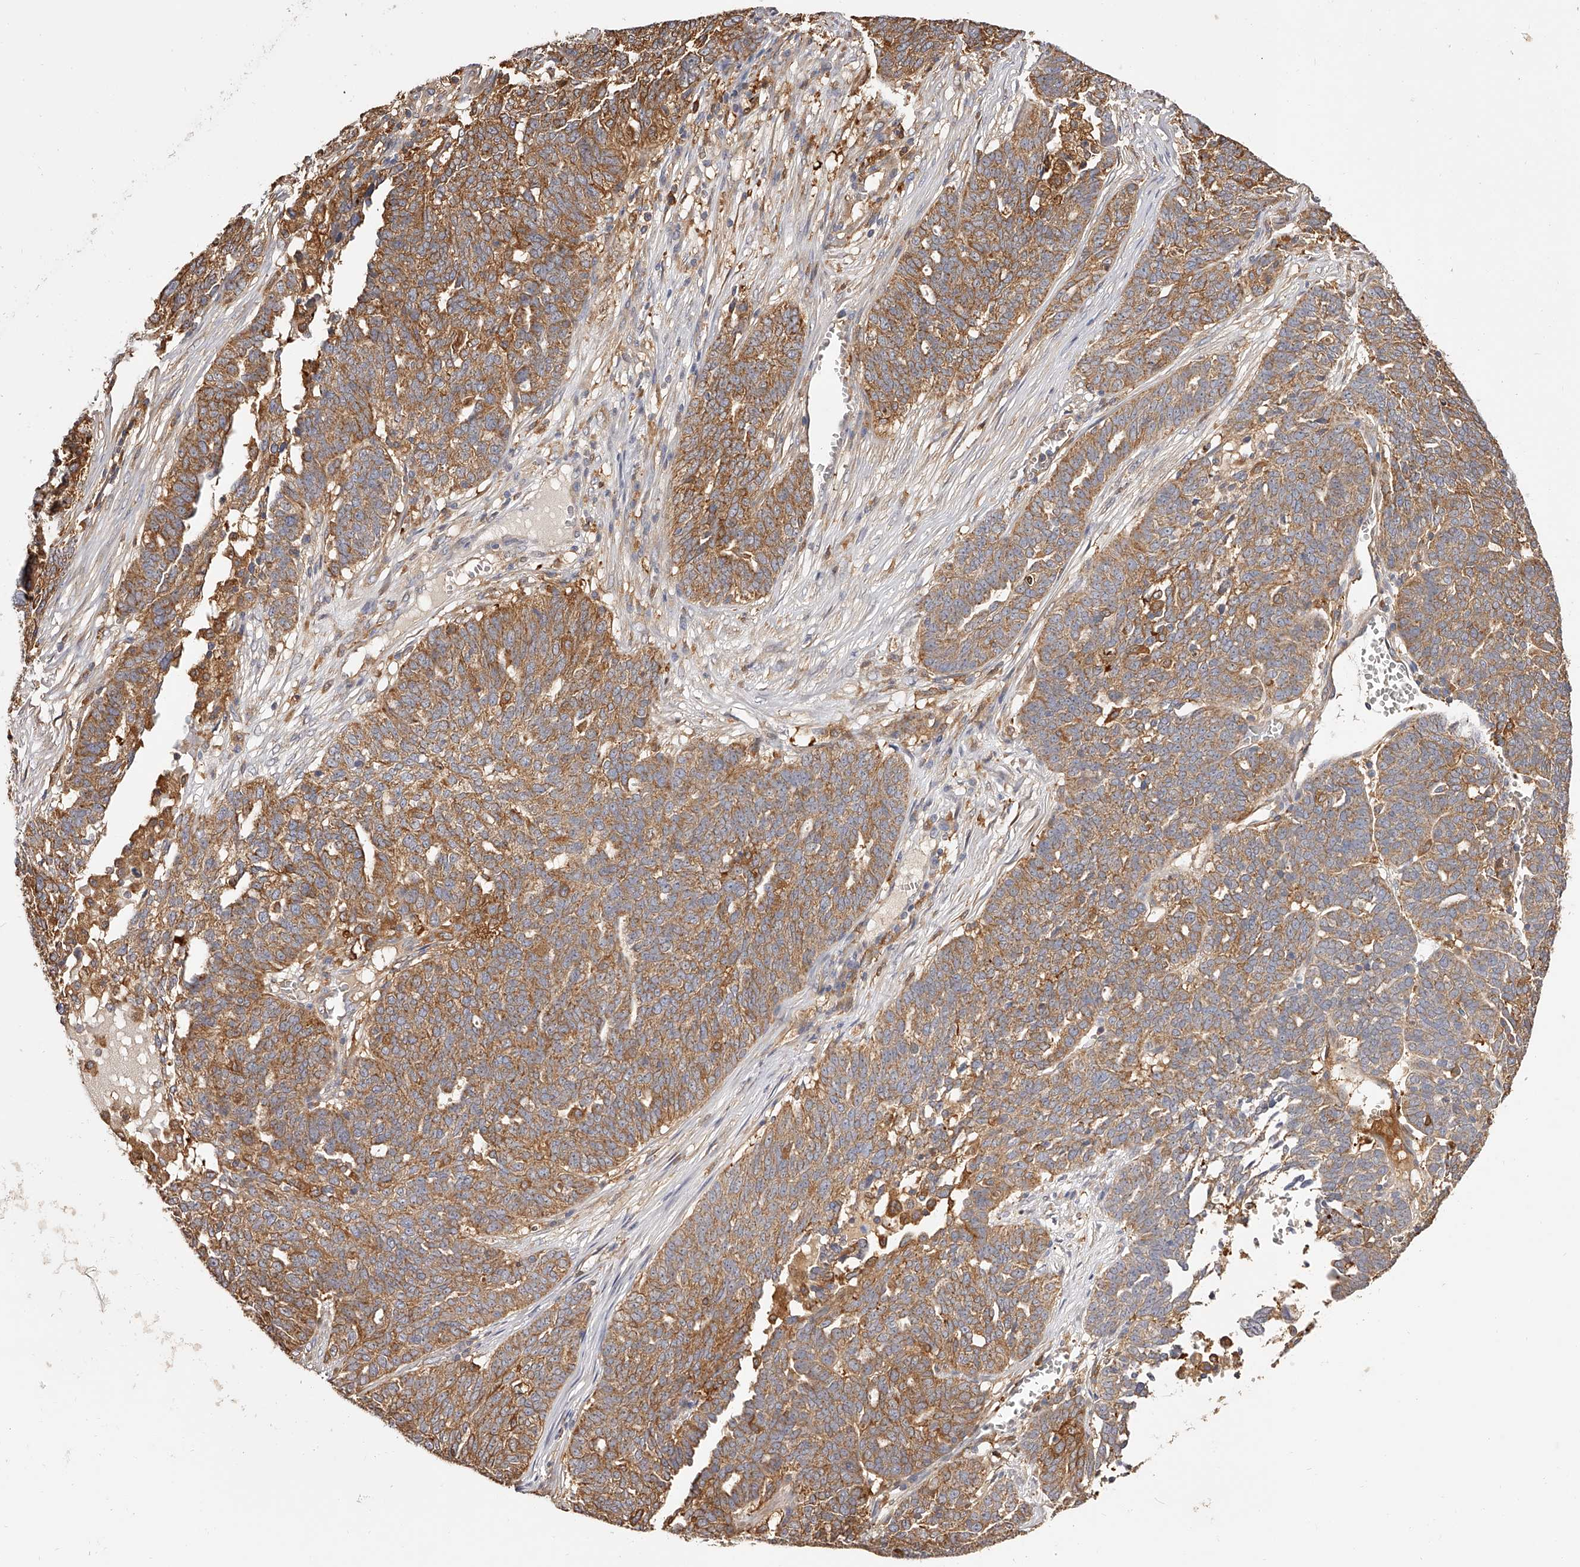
{"staining": {"intensity": "moderate", "quantity": ">75%", "location": "cytoplasmic/membranous"}, "tissue": "ovarian cancer", "cell_type": "Tumor cells", "image_type": "cancer", "snomed": [{"axis": "morphology", "description": "Cystadenocarcinoma, serous, NOS"}, {"axis": "topography", "description": "Ovary"}], "caption": "Protein expression analysis of ovarian cancer (serous cystadenocarcinoma) demonstrates moderate cytoplasmic/membranous positivity in approximately >75% of tumor cells.", "gene": "LAP3", "patient": {"sex": "female", "age": 59}}